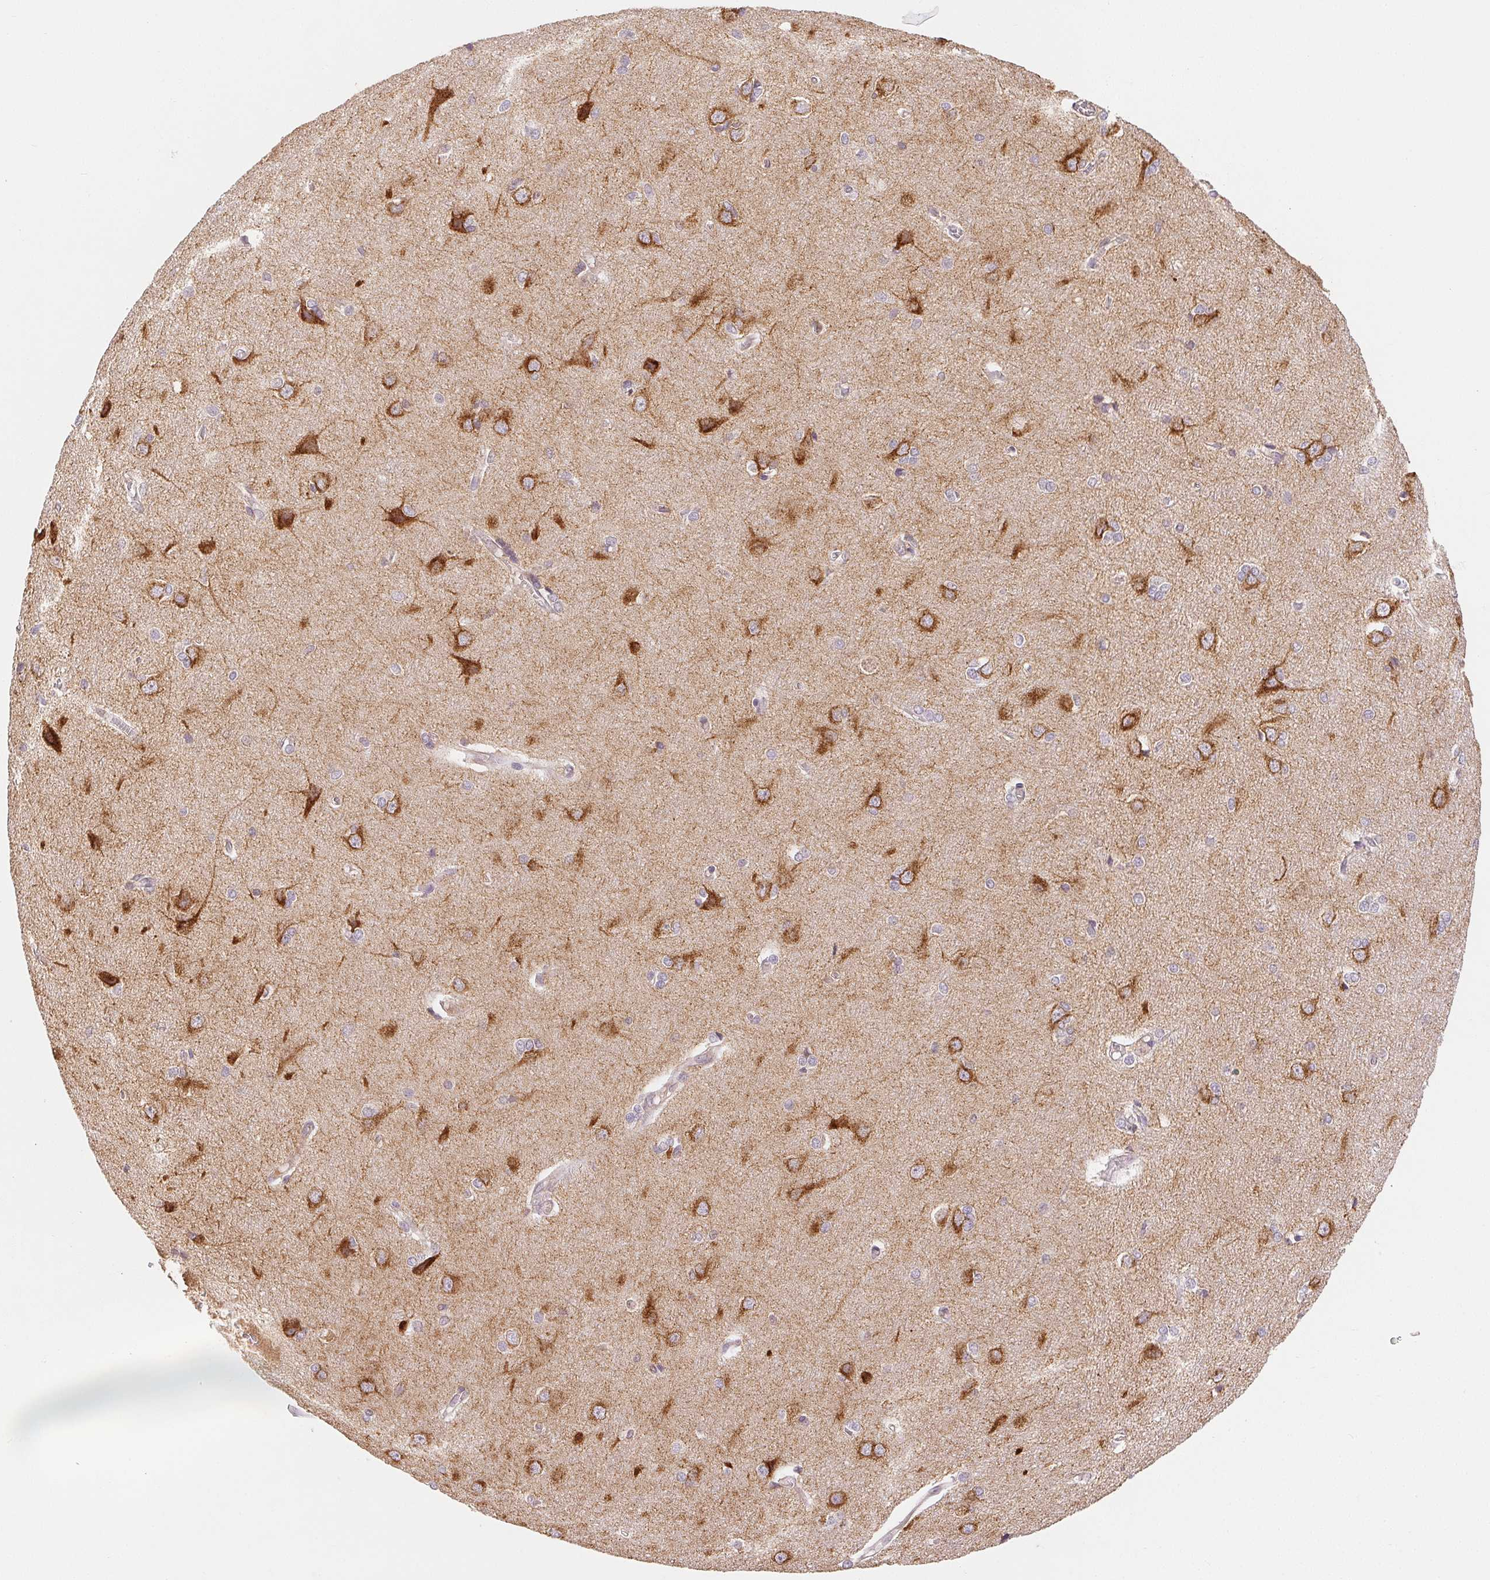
{"staining": {"intensity": "weak", "quantity": "<25%", "location": "cytoplasmic/membranous"}, "tissue": "cerebral cortex", "cell_type": "Endothelial cells", "image_type": "normal", "snomed": [{"axis": "morphology", "description": "Normal tissue, NOS"}, {"axis": "topography", "description": "Cerebral cortex"}], "caption": "Protein analysis of normal cerebral cortex demonstrates no significant staining in endothelial cells. (DAB immunohistochemistry visualized using brightfield microscopy, high magnification).", "gene": "SEZ6L2", "patient": {"sex": "male", "age": 37}}